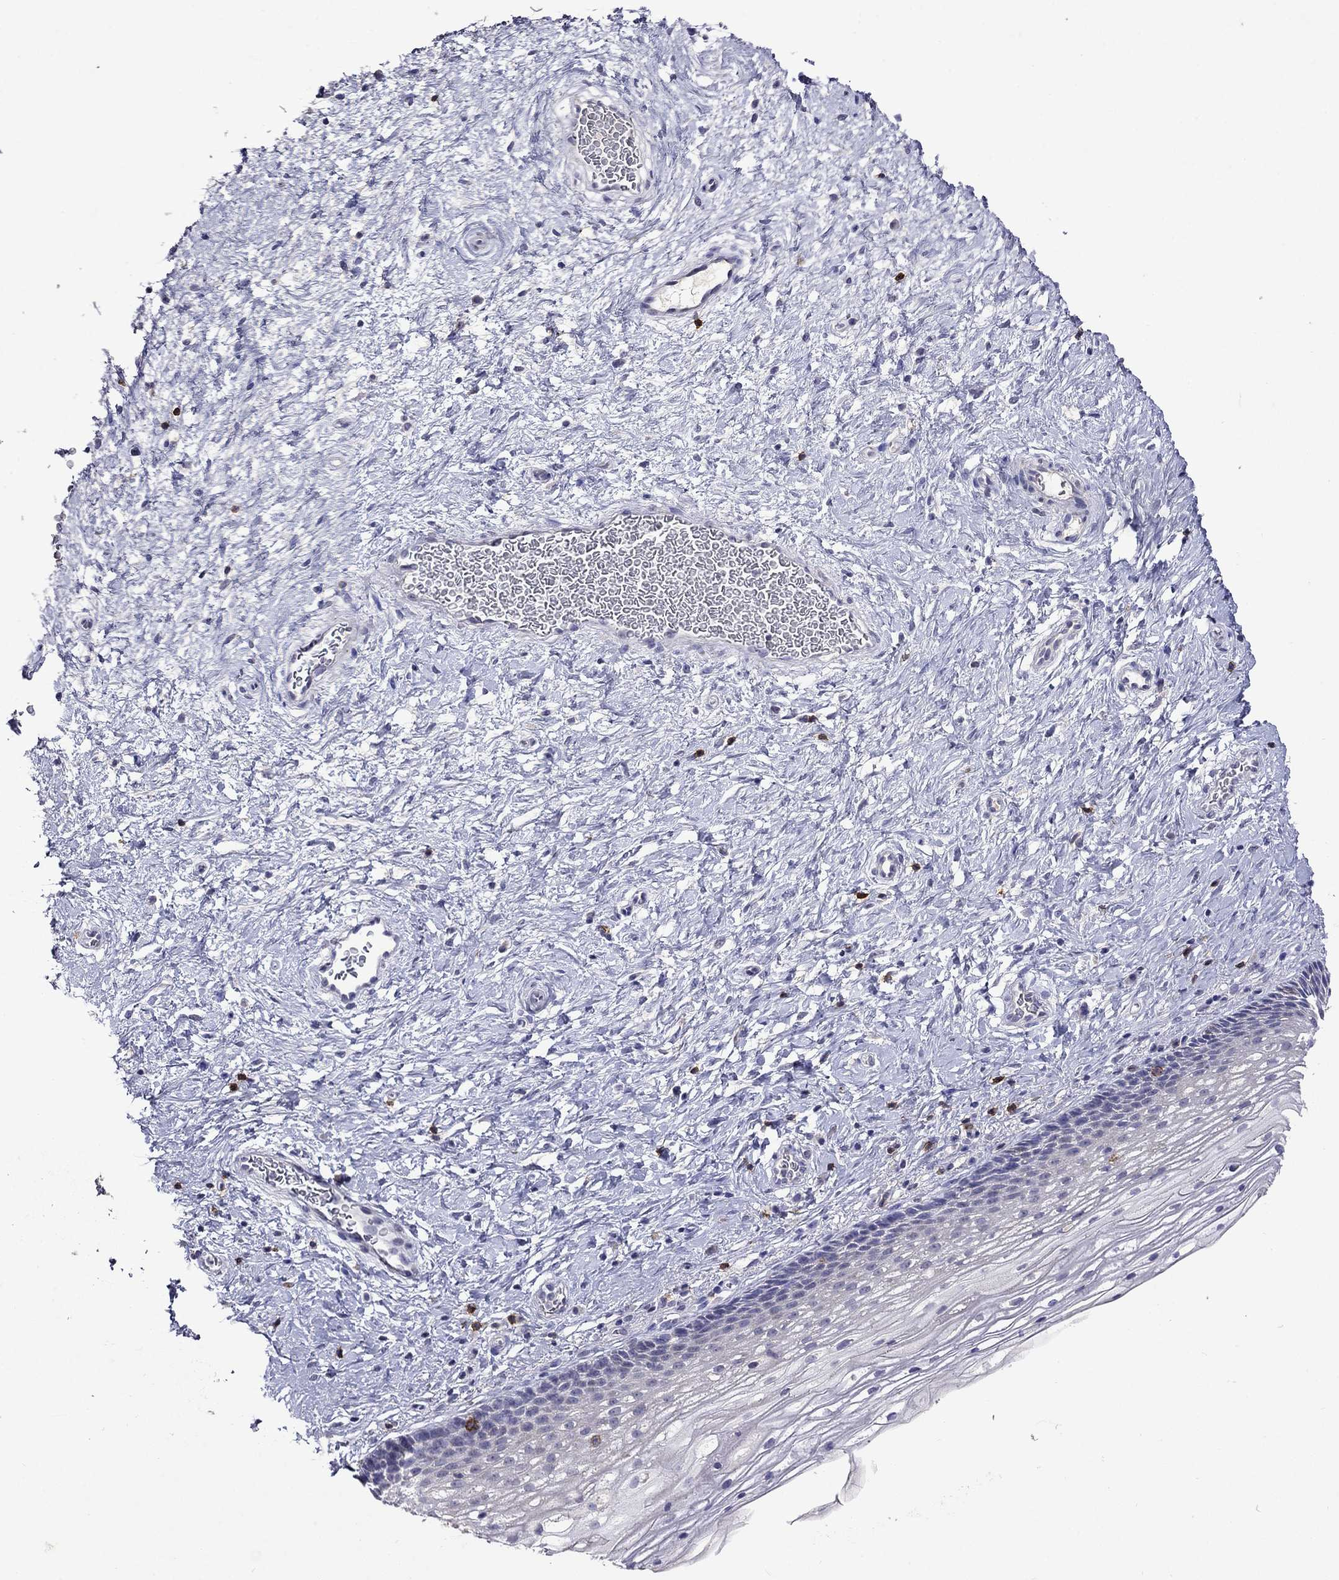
{"staining": {"intensity": "negative", "quantity": "none", "location": "none"}, "tissue": "cervix", "cell_type": "Glandular cells", "image_type": "normal", "snomed": [{"axis": "morphology", "description": "Normal tissue, NOS"}, {"axis": "topography", "description": "Cervix"}], "caption": "This is an immunohistochemistry (IHC) image of benign cervix. There is no staining in glandular cells.", "gene": "CD8B", "patient": {"sex": "female", "age": 34}}